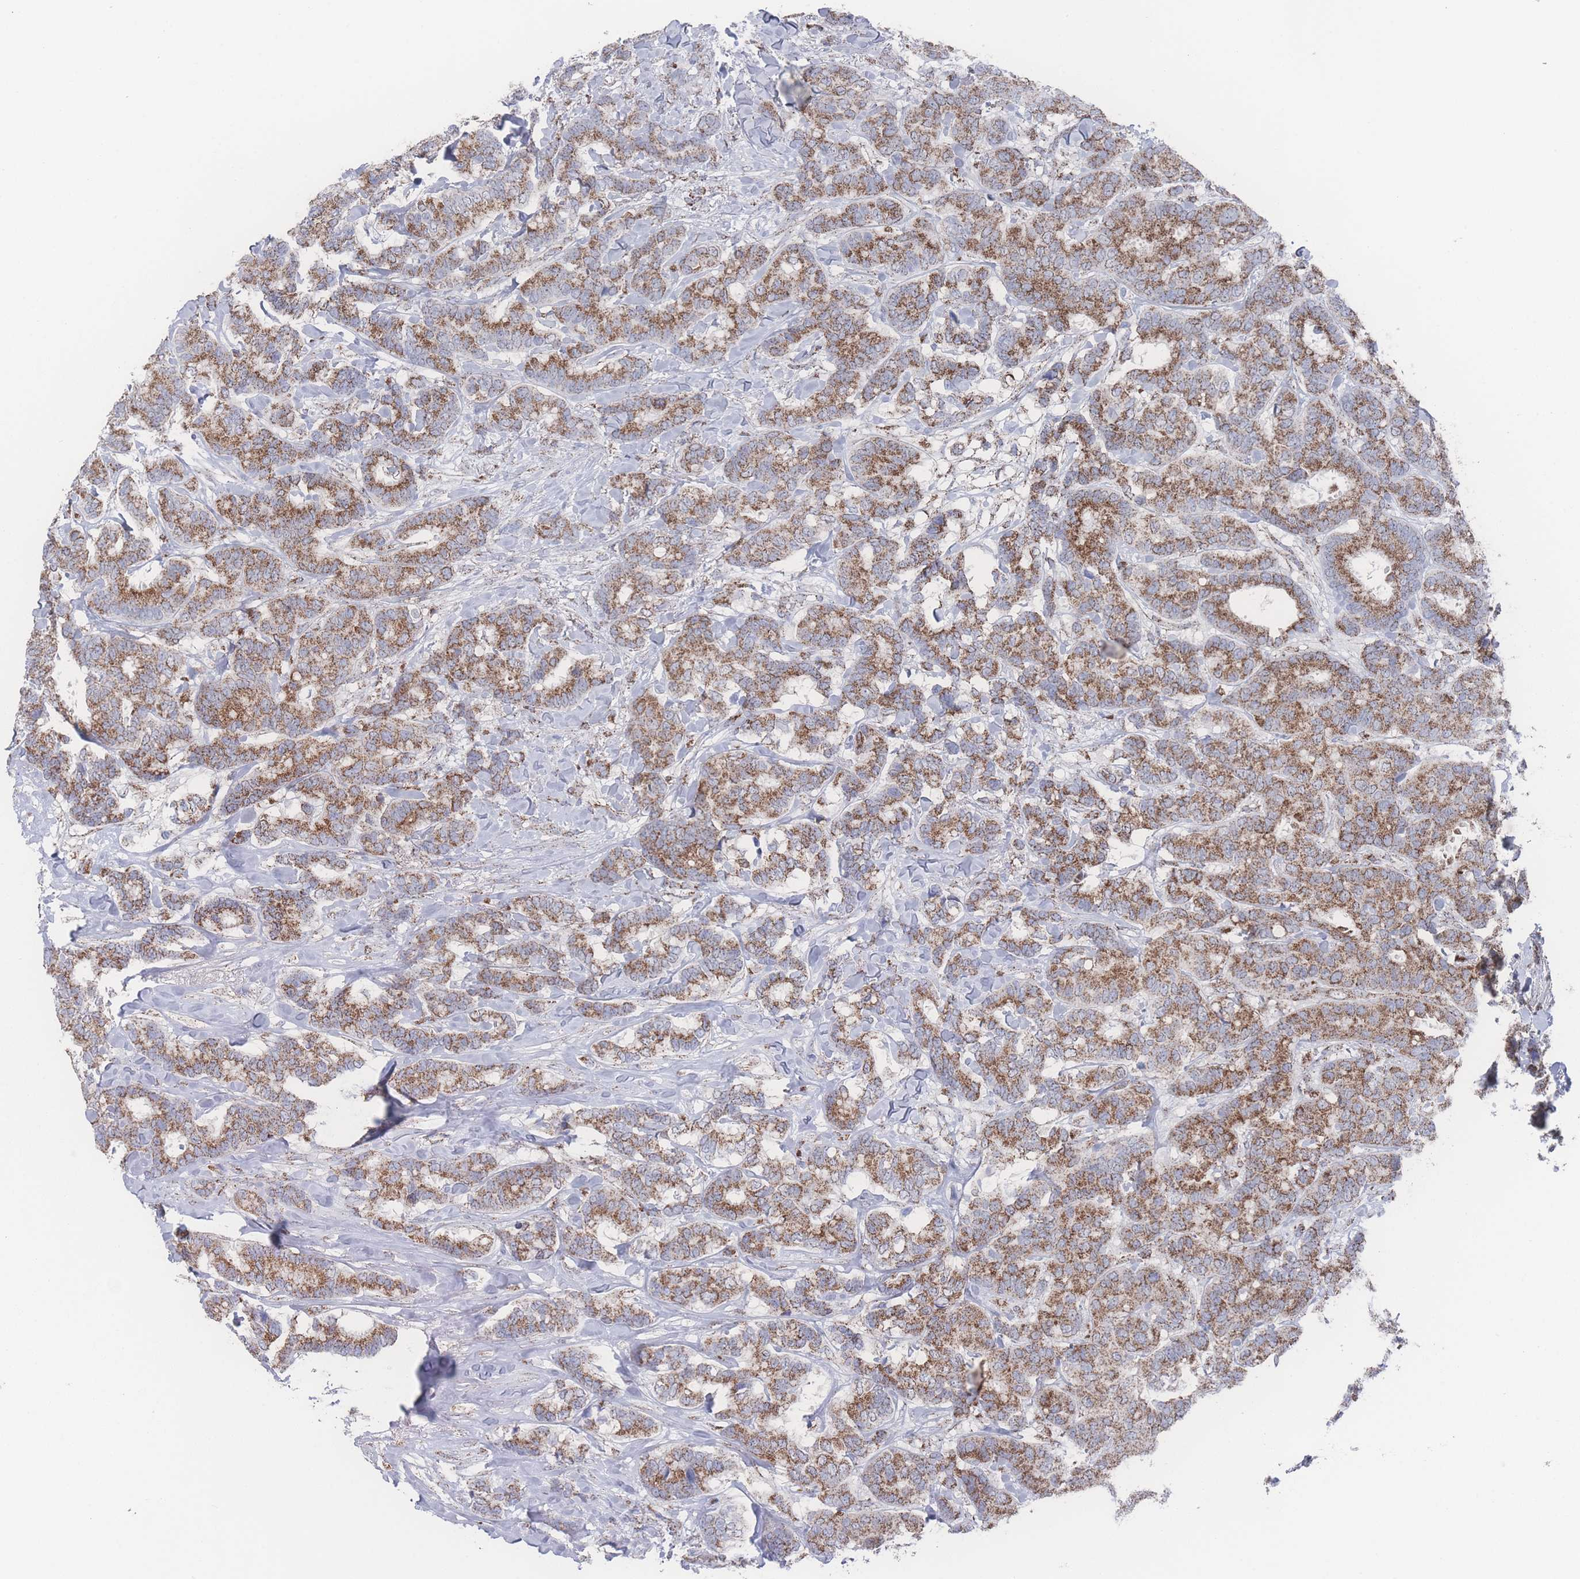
{"staining": {"intensity": "moderate", "quantity": ">75%", "location": "cytoplasmic/membranous"}, "tissue": "breast cancer", "cell_type": "Tumor cells", "image_type": "cancer", "snomed": [{"axis": "morphology", "description": "Normal tissue, NOS"}, {"axis": "morphology", "description": "Duct carcinoma"}, {"axis": "topography", "description": "Breast"}], "caption": "Human intraductal carcinoma (breast) stained for a protein (brown) reveals moderate cytoplasmic/membranous positive expression in about >75% of tumor cells.", "gene": "PEX14", "patient": {"sex": "female", "age": 87}}